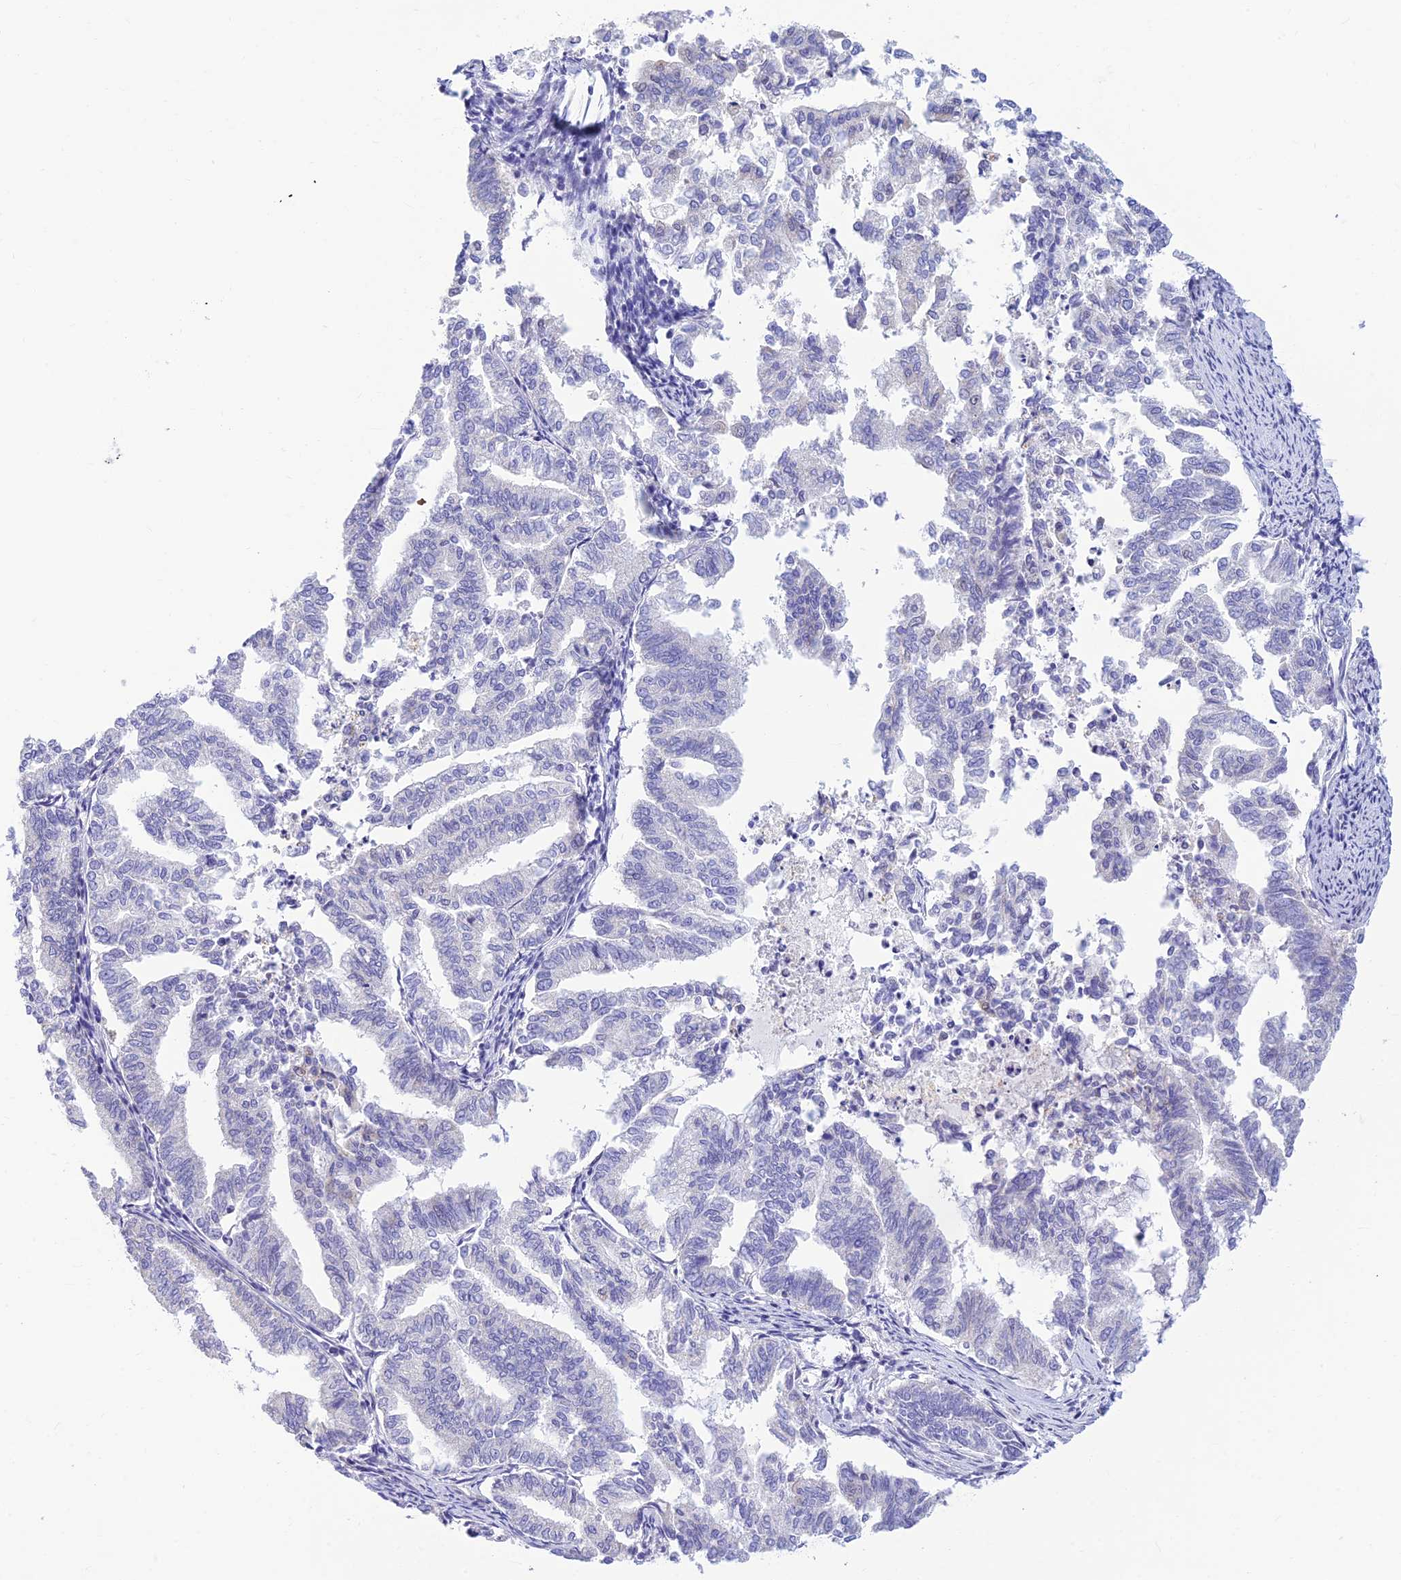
{"staining": {"intensity": "negative", "quantity": "none", "location": "none"}, "tissue": "endometrial cancer", "cell_type": "Tumor cells", "image_type": "cancer", "snomed": [{"axis": "morphology", "description": "Adenocarcinoma, NOS"}, {"axis": "topography", "description": "Endometrium"}], "caption": "High power microscopy micrograph of an immunohistochemistry photomicrograph of endometrial cancer (adenocarcinoma), revealing no significant staining in tumor cells.", "gene": "INKA1", "patient": {"sex": "female", "age": 79}}